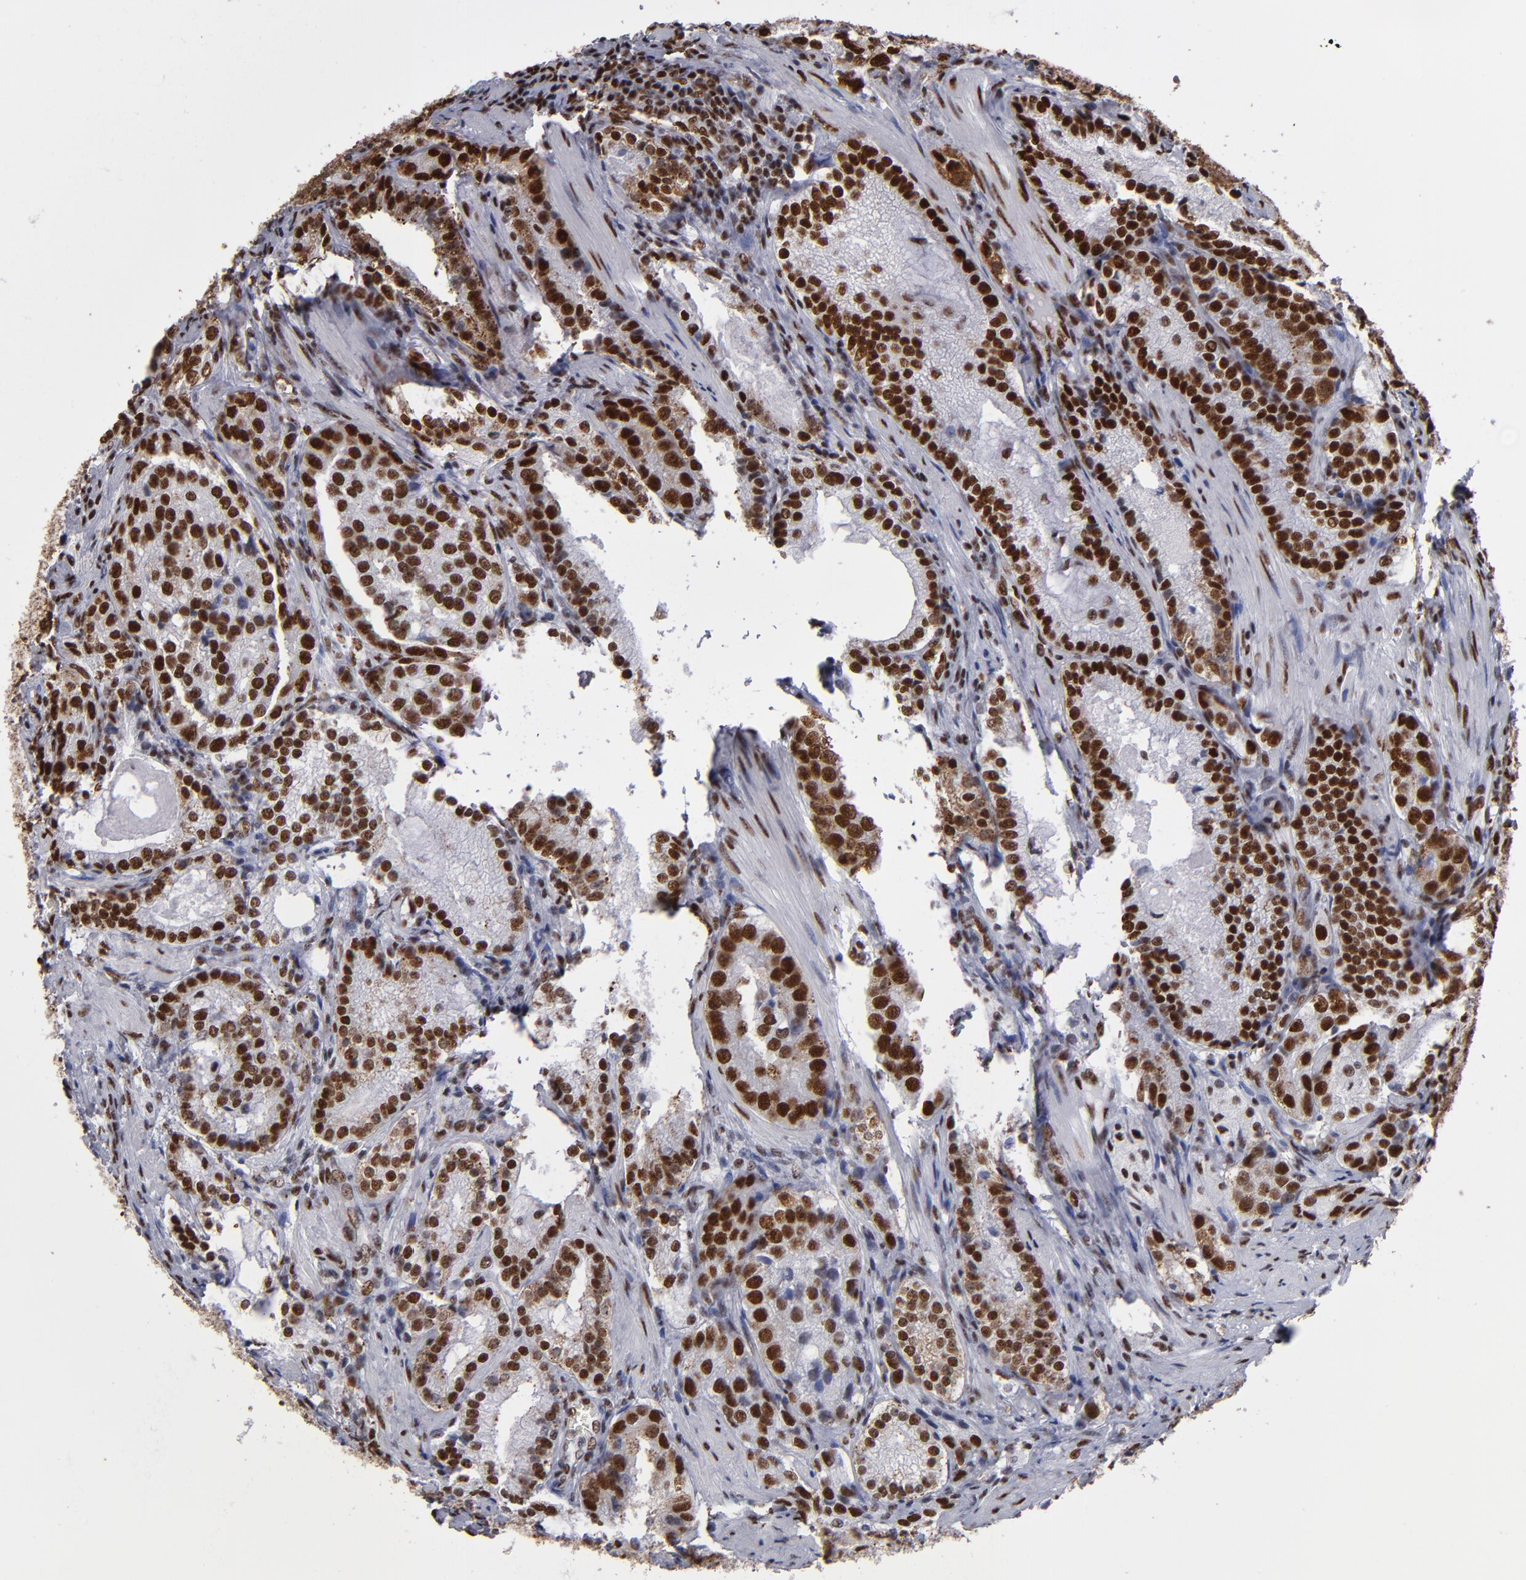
{"staining": {"intensity": "strong", "quantity": ">75%", "location": "nuclear"}, "tissue": "prostate cancer", "cell_type": "Tumor cells", "image_type": "cancer", "snomed": [{"axis": "morphology", "description": "Adenocarcinoma, High grade"}, {"axis": "topography", "description": "Prostate"}], "caption": "A photomicrograph of human prostate adenocarcinoma (high-grade) stained for a protein displays strong nuclear brown staining in tumor cells. (DAB IHC, brown staining for protein, blue staining for nuclei).", "gene": "MRE11", "patient": {"sex": "male", "age": 63}}